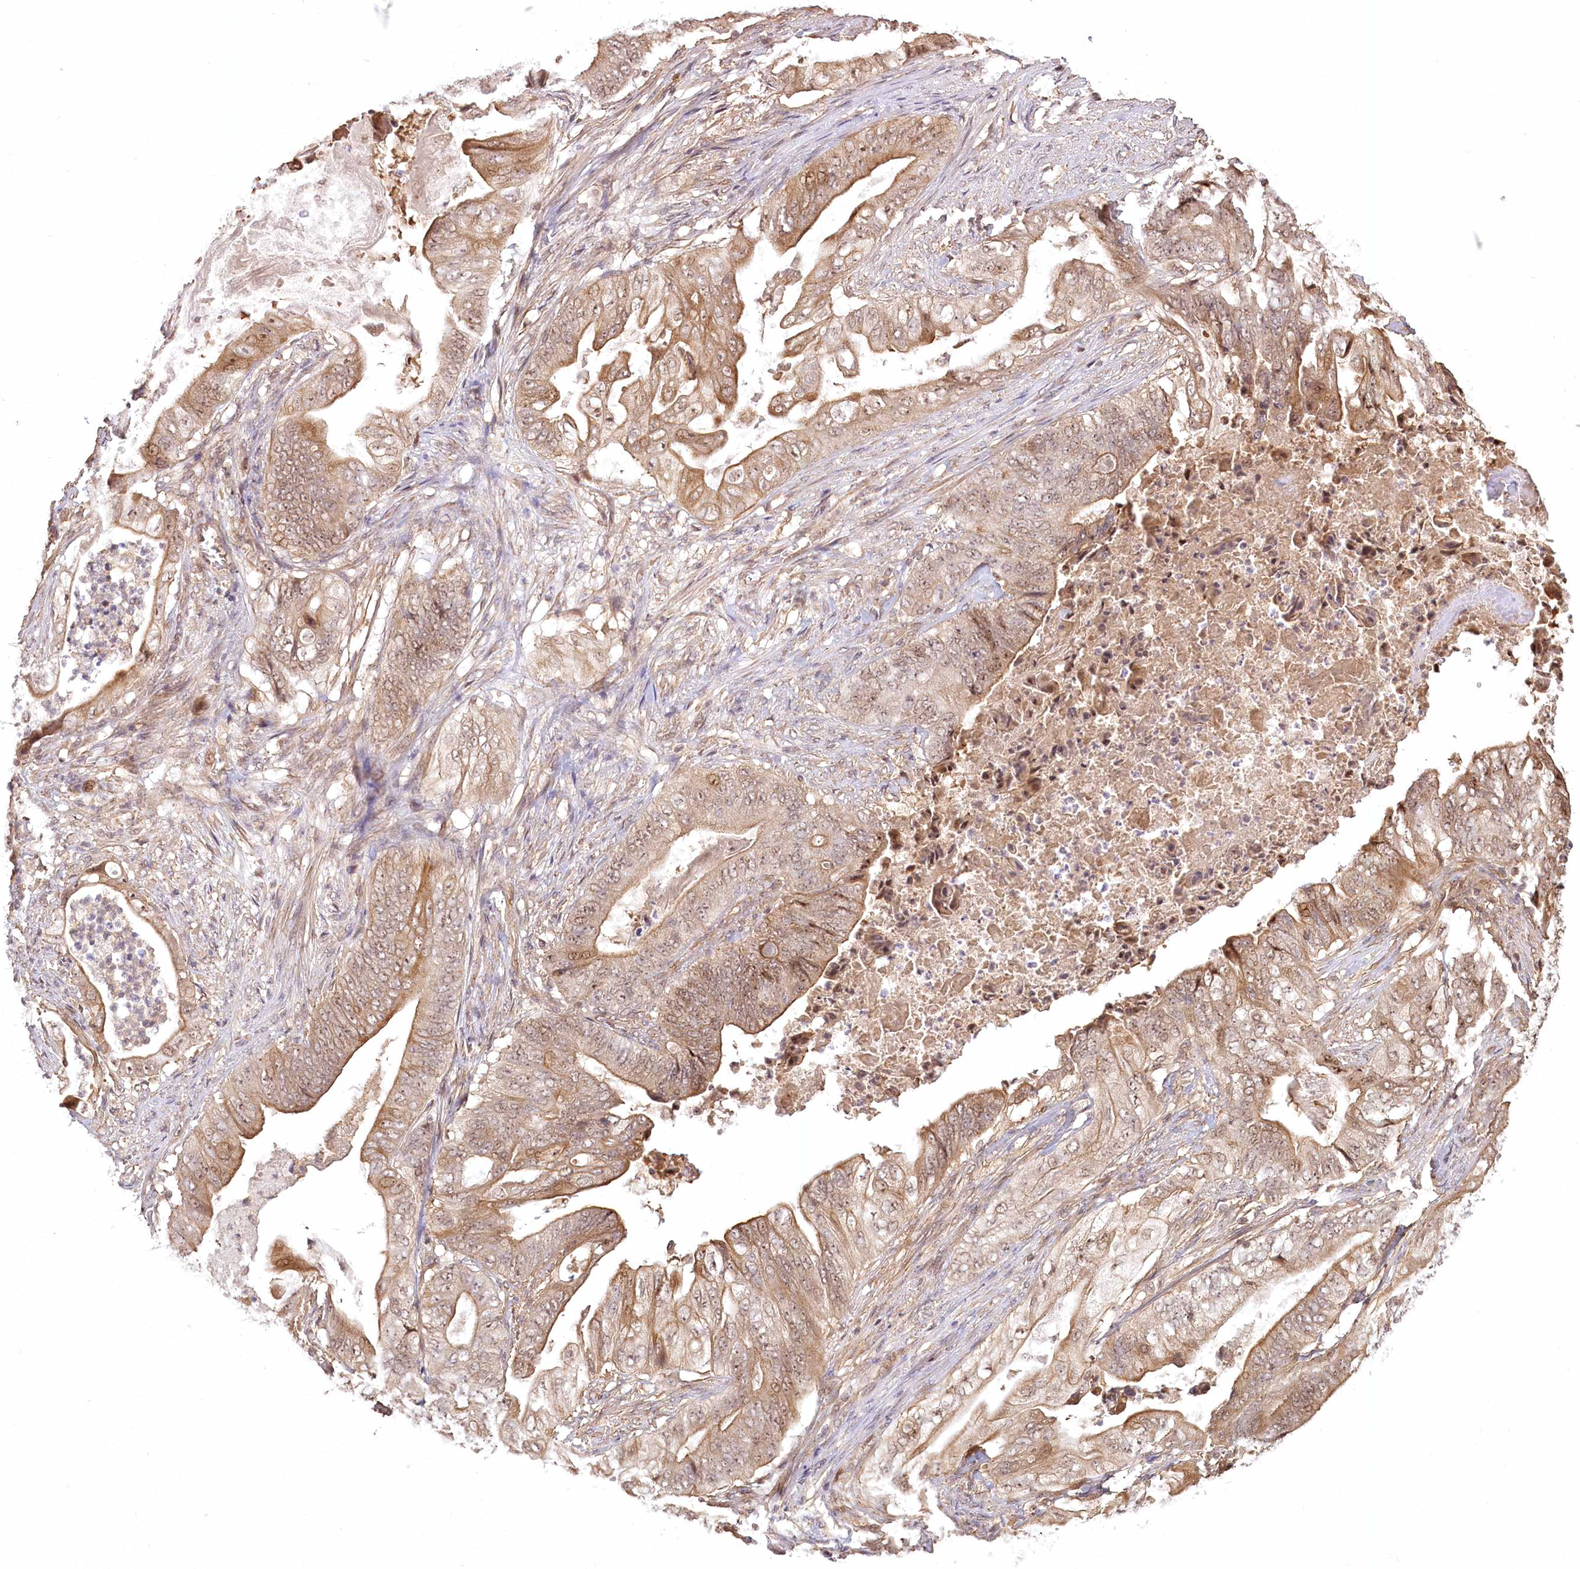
{"staining": {"intensity": "moderate", "quantity": ">75%", "location": "cytoplasmic/membranous,nuclear"}, "tissue": "stomach cancer", "cell_type": "Tumor cells", "image_type": "cancer", "snomed": [{"axis": "morphology", "description": "Adenocarcinoma, NOS"}, {"axis": "topography", "description": "Stomach"}], "caption": "There is medium levels of moderate cytoplasmic/membranous and nuclear expression in tumor cells of stomach cancer (adenocarcinoma), as demonstrated by immunohistochemical staining (brown color).", "gene": "R3HDM2", "patient": {"sex": "female", "age": 73}}